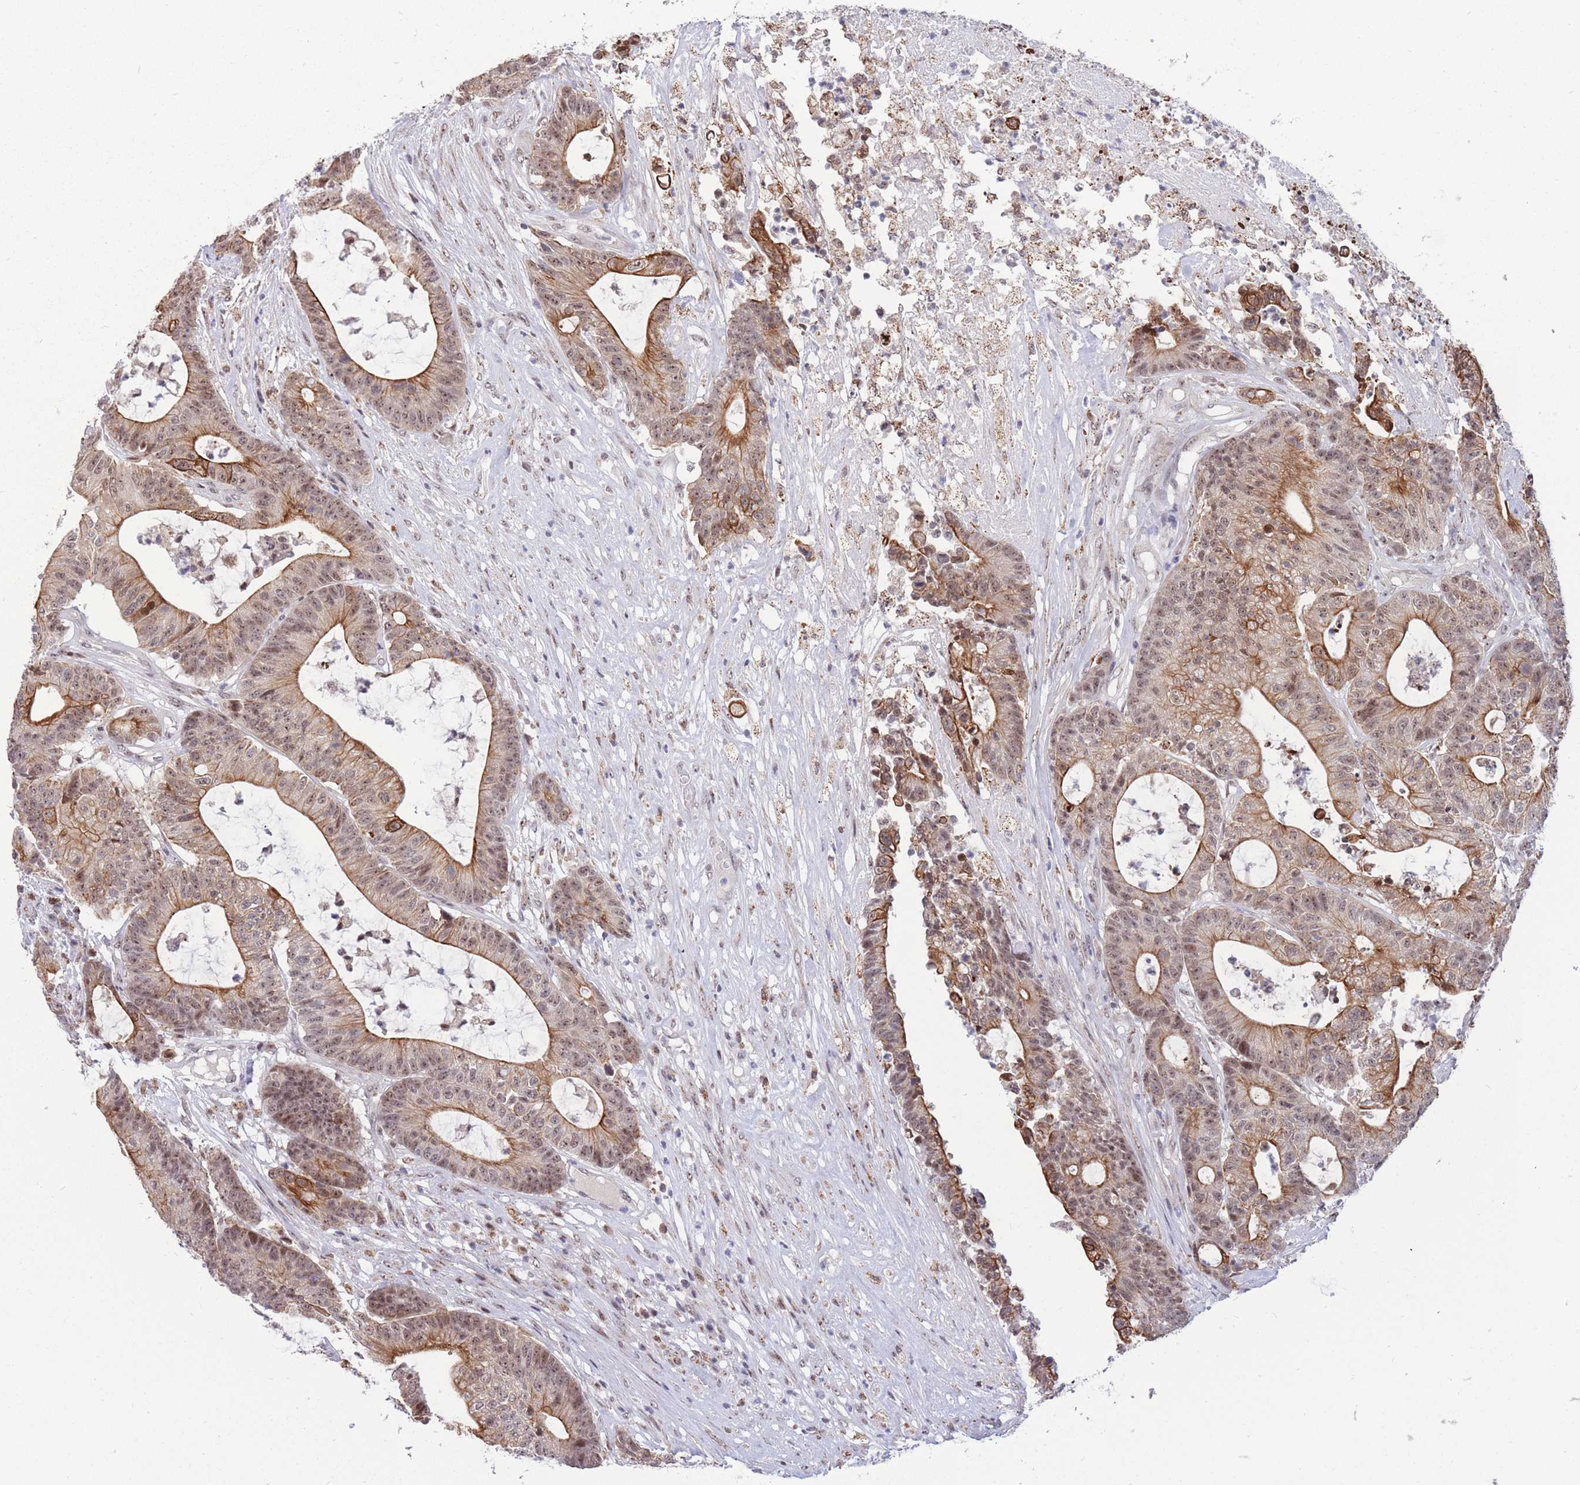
{"staining": {"intensity": "moderate", "quantity": ">75%", "location": "cytoplasmic/membranous,nuclear"}, "tissue": "colorectal cancer", "cell_type": "Tumor cells", "image_type": "cancer", "snomed": [{"axis": "morphology", "description": "Adenocarcinoma, NOS"}, {"axis": "topography", "description": "Colon"}], "caption": "A histopathology image of colorectal adenocarcinoma stained for a protein reveals moderate cytoplasmic/membranous and nuclear brown staining in tumor cells. The staining was performed using DAB (3,3'-diaminobenzidine) to visualize the protein expression in brown, while the nuclei were stained in blue with hematoxylin (Magnification: 20x).", "gene": "TARBP2", "patient": {"sex": "female", "age": 84}}